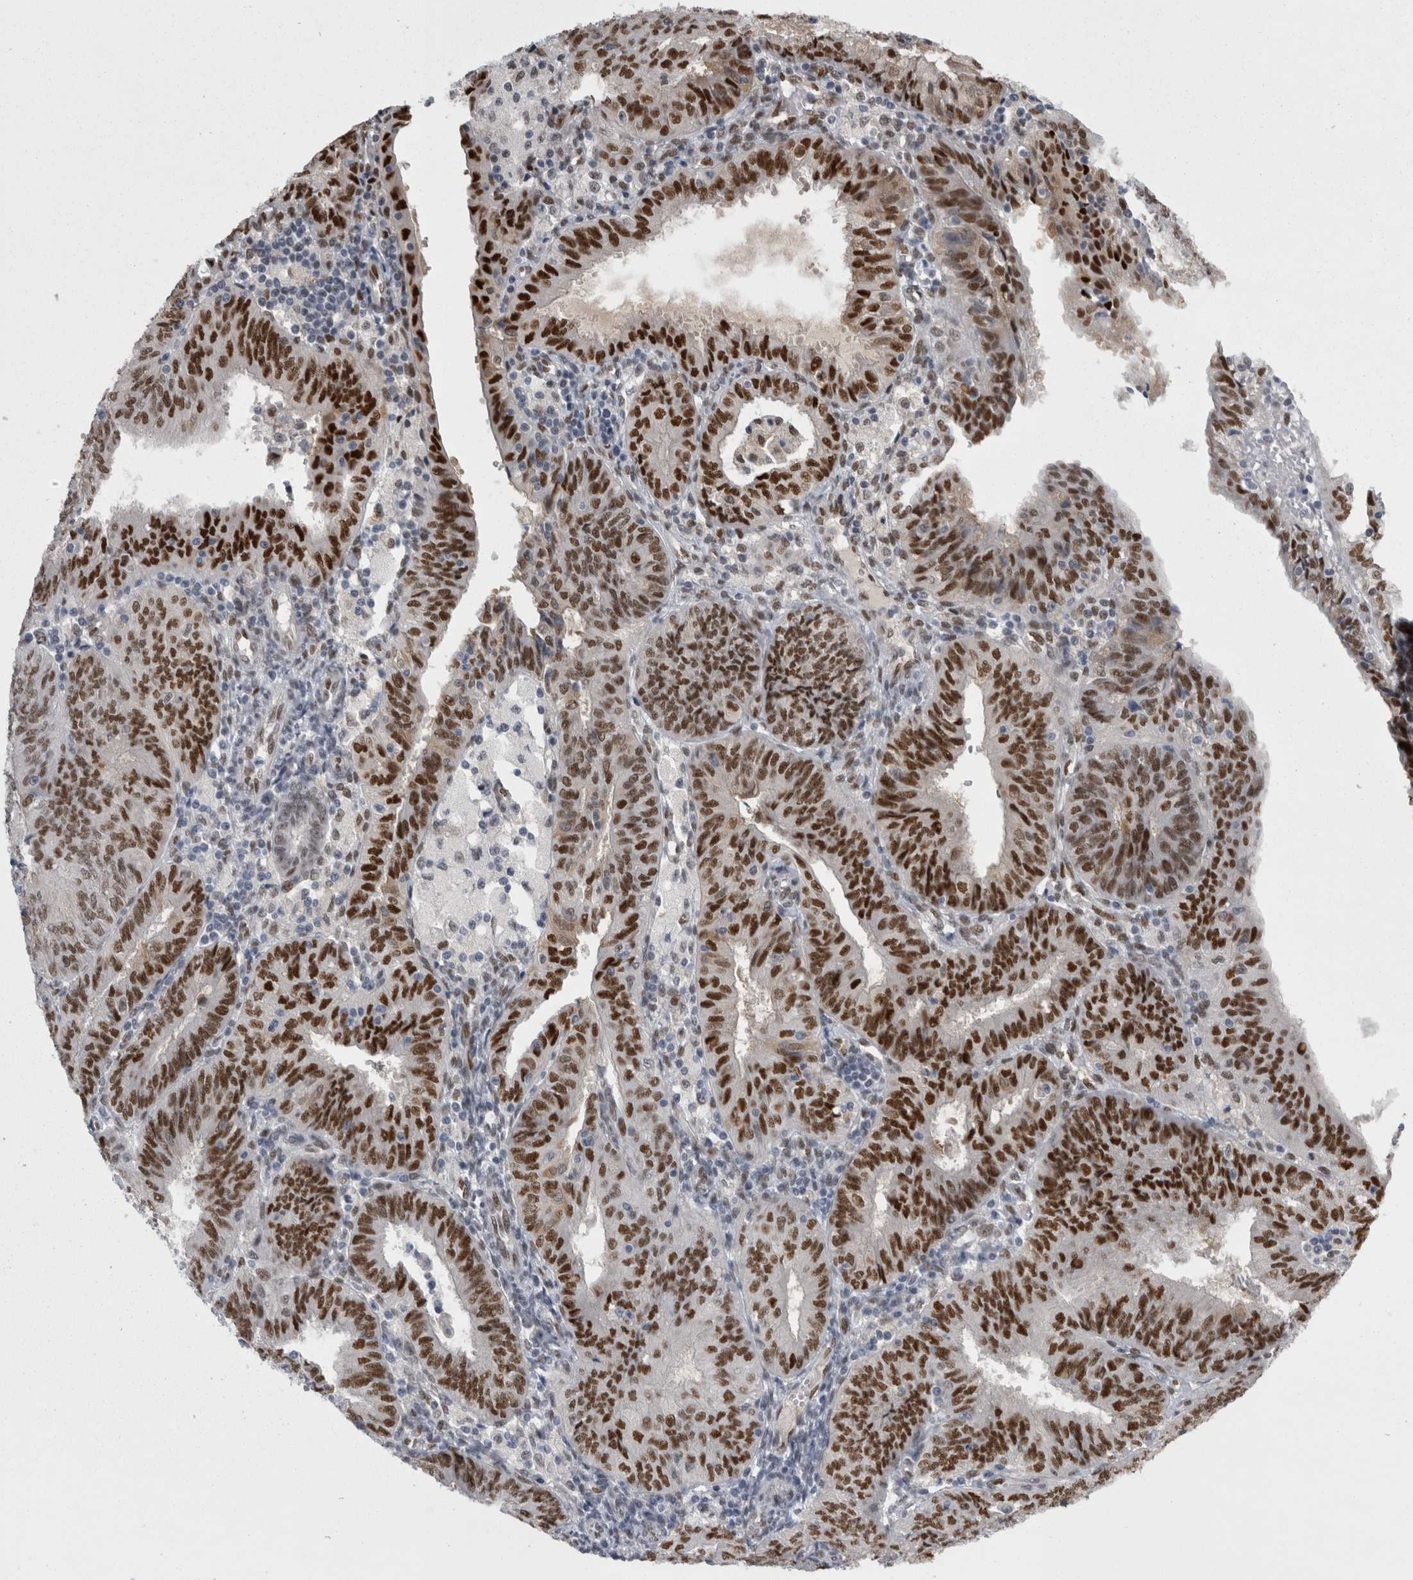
{"staining": {"intensity": "strong", "quantity": "25%-75%", "location": "nuclear"}, "tissue": "endometrial cancer", "cell_type": "Tumor cells", "image_type": "cancer", "snomed": [{"axis": "morphology", "description": "Adenocarcinoma, NOS"}, {"axis": "topography", "description": "Endometrium"}], "caption": "Immunohistochemistry staining of endometrial cancer, which displays high levels of strong nuclear expression in about 25%-75% of tumor cells indicating strong nuclear protein staining. The staining was performed using DAB (brown) for protein detection and nuclei were counterstained in hematoxylin (blue).", "gene": "C1orf54", "patient": {"sex": "female", "age": 58}}